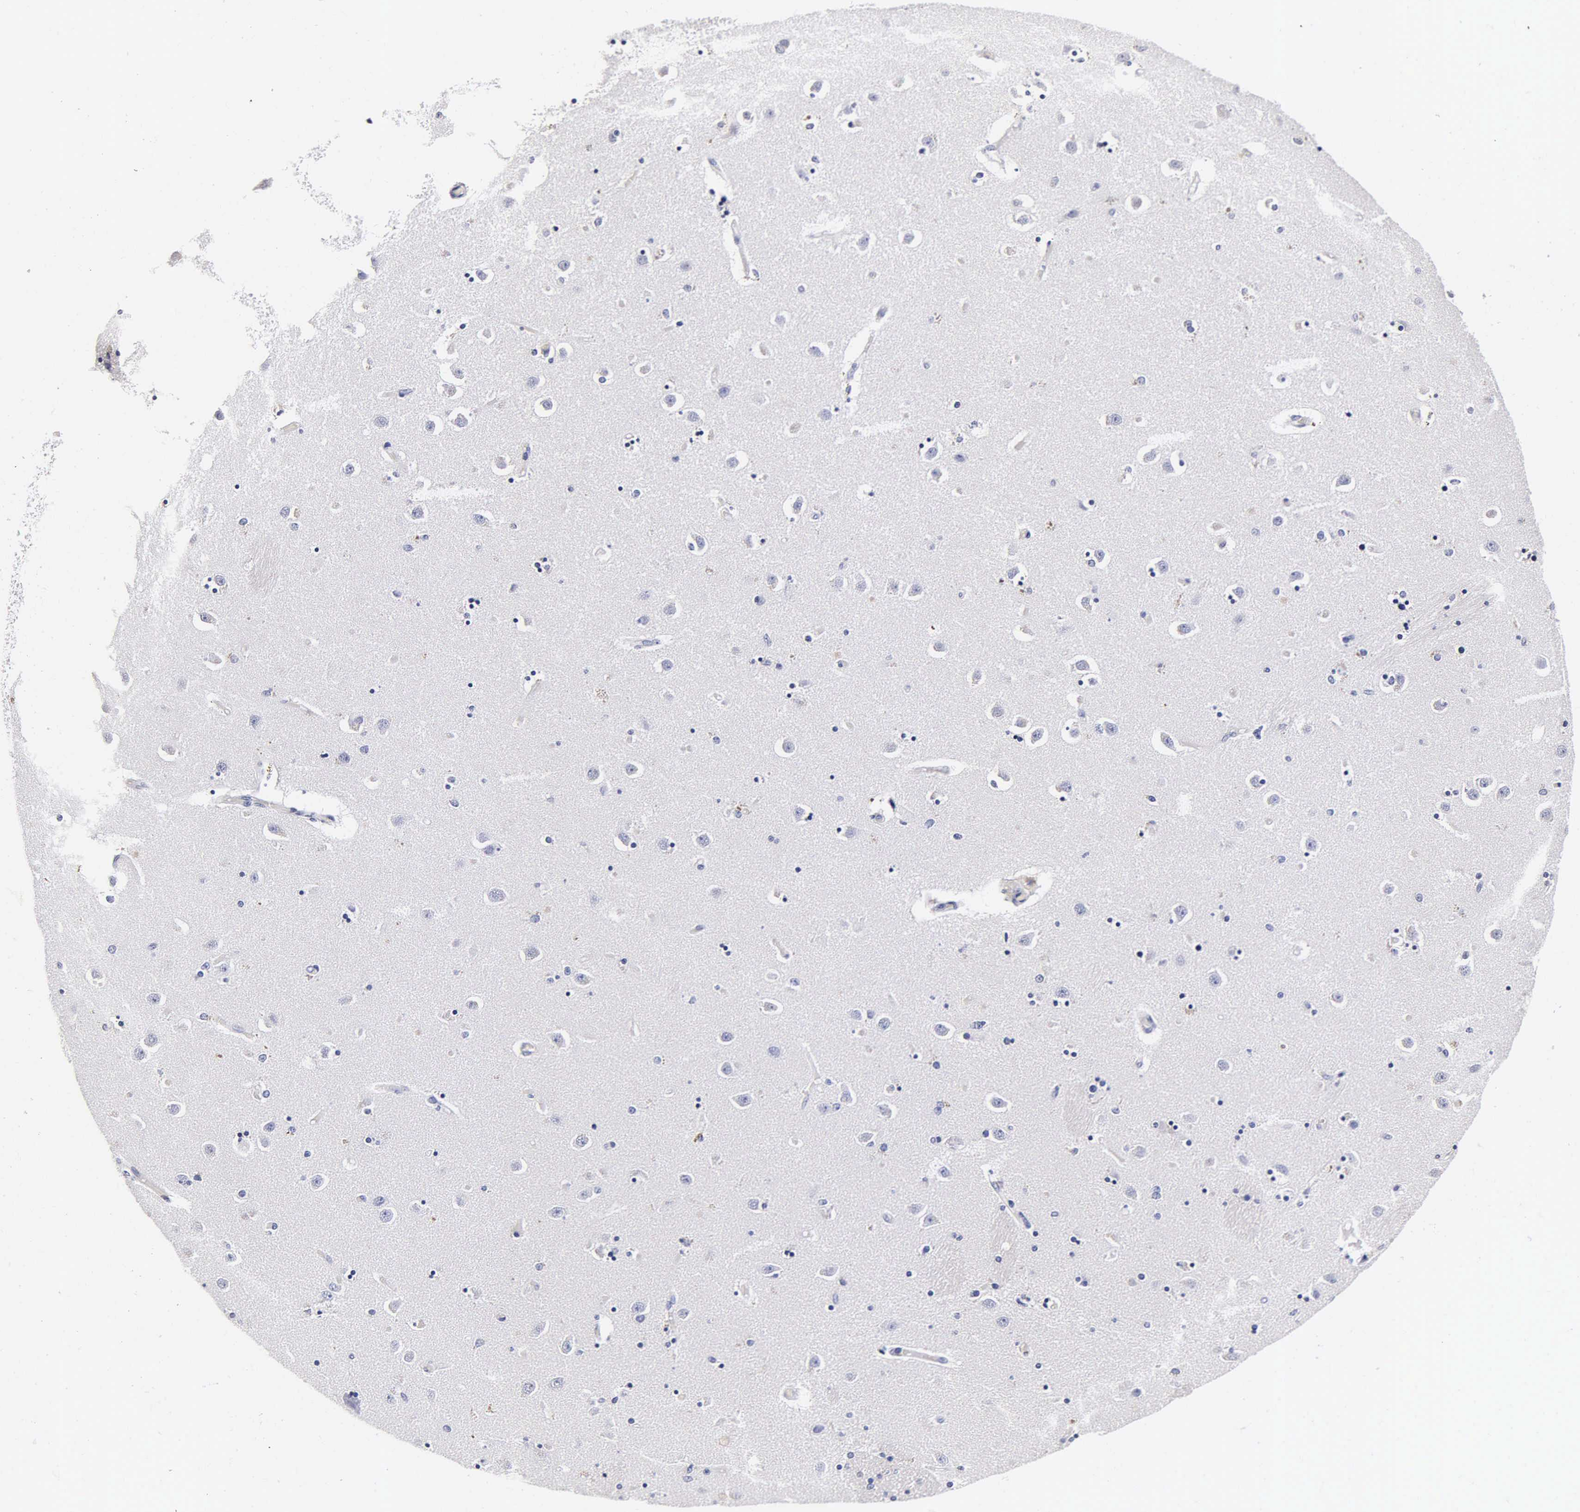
{"staining": {"intensity": "negative", "quantity": "none", "location": "none"}, "tissue": "caudate", "cell_type": "Glial cells", "image_type": "normal", "snomed": [{"axis": "morphology", "description": "Normal tissue, NOS"}, {"axis": "topography", "description": "Lateral ventricle wall"}], "caption": "Immunohistochemistry histopathology image of benign caudate: caudate stained with DAB reveals no significant protein positivity in glial cells.", "gene": "MB", "patient": {"sex": "female", "age": 54}}